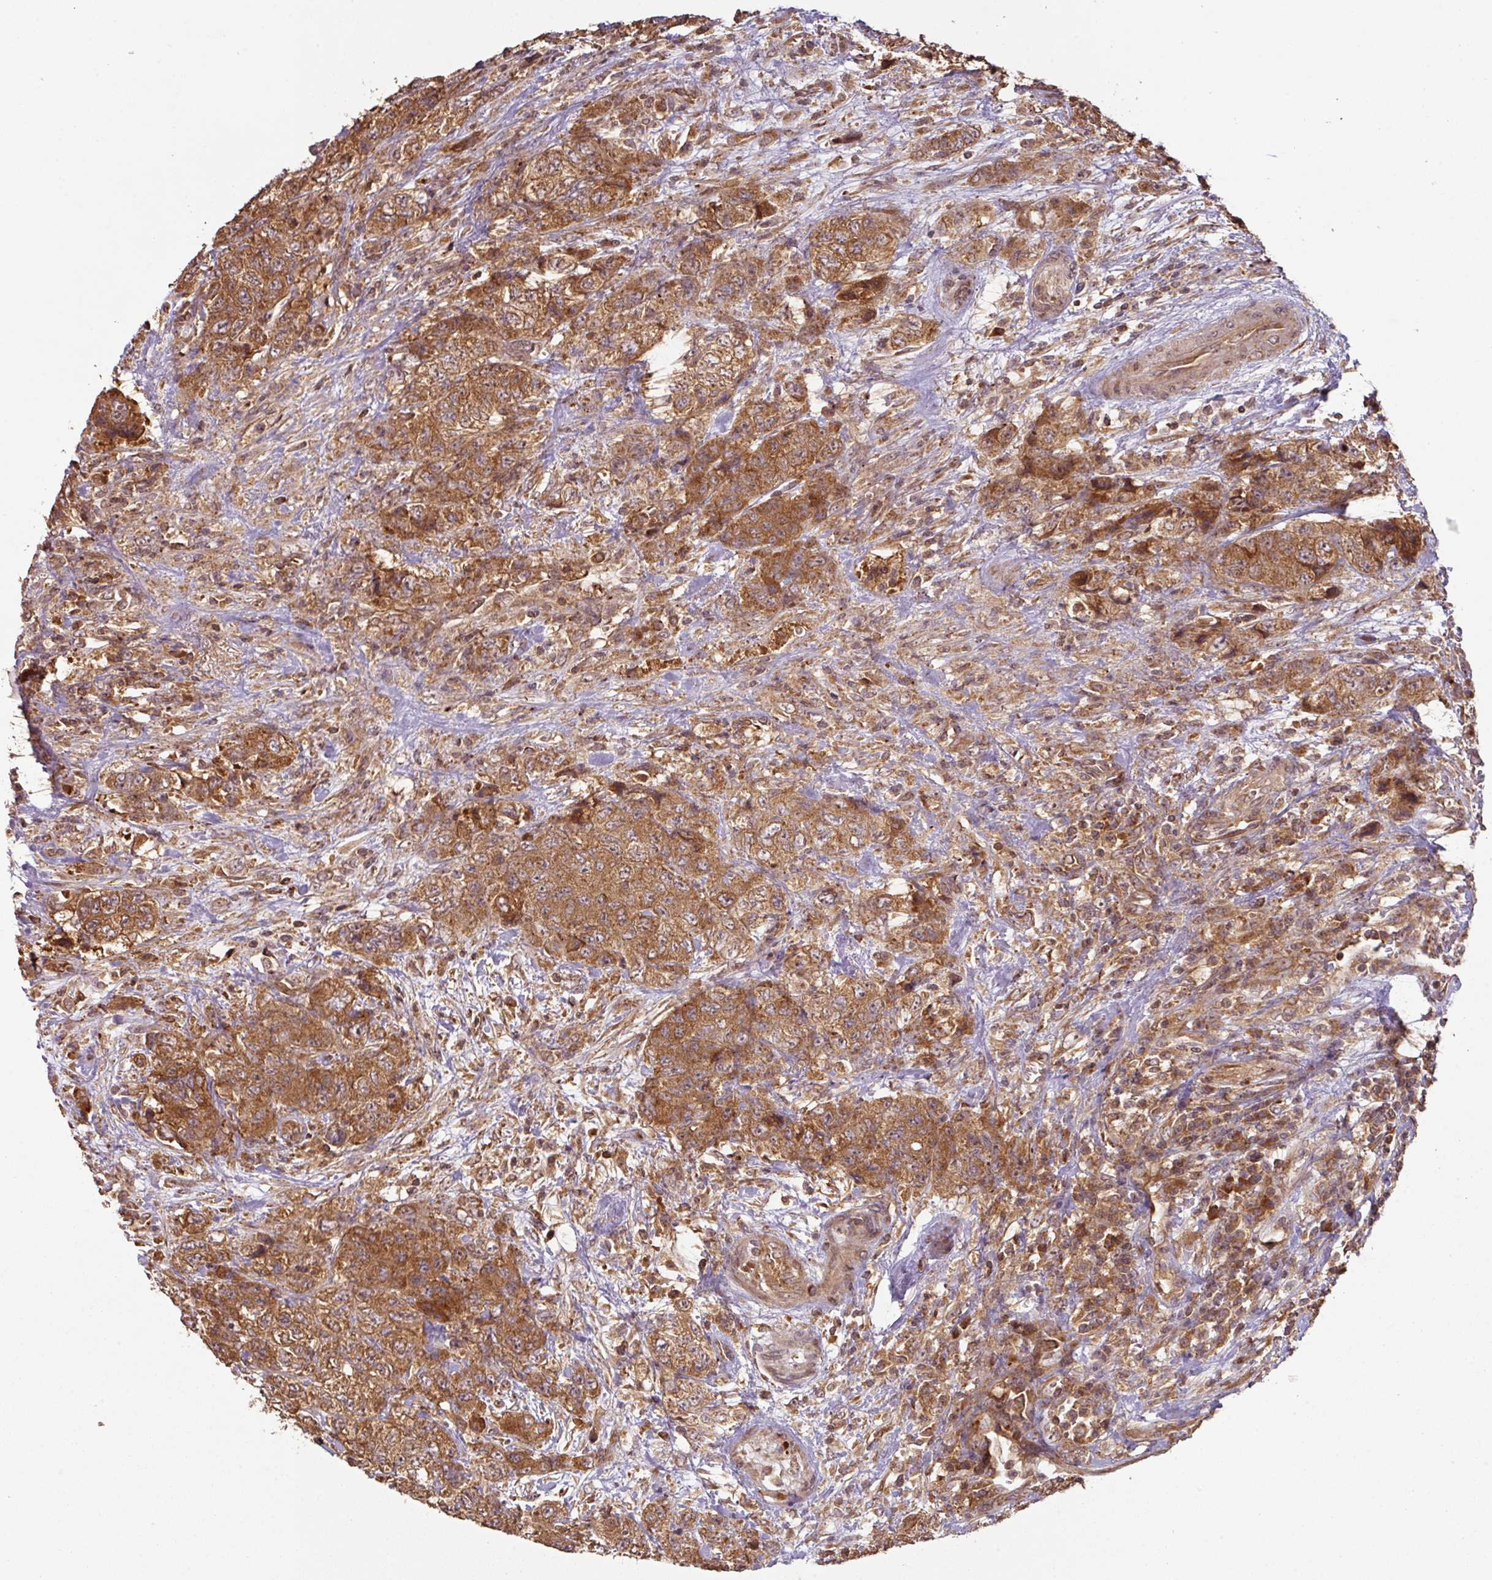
{"staining": {"intensity": "strong", "quantity": ">75%", "location": "cytoplasmic/membranous"}, "tissue": "urothelial cancer", "cell_type": "Tumor cells", "image_type": "cancer", "snomed": [{"axis": "morphology", "description": "Urothelial carcinoma, High grade"}, {"axis": "topography", "description": "Urinary bladder"}], "caption": "The photomicrograph demonstrates a brown stain indicating the presence of a protein in the cytoplasmic/membranous of tumor cells in urothelial cancer.", "gene": "MRRF", "patient": {"sex": "female", "age": 78}}